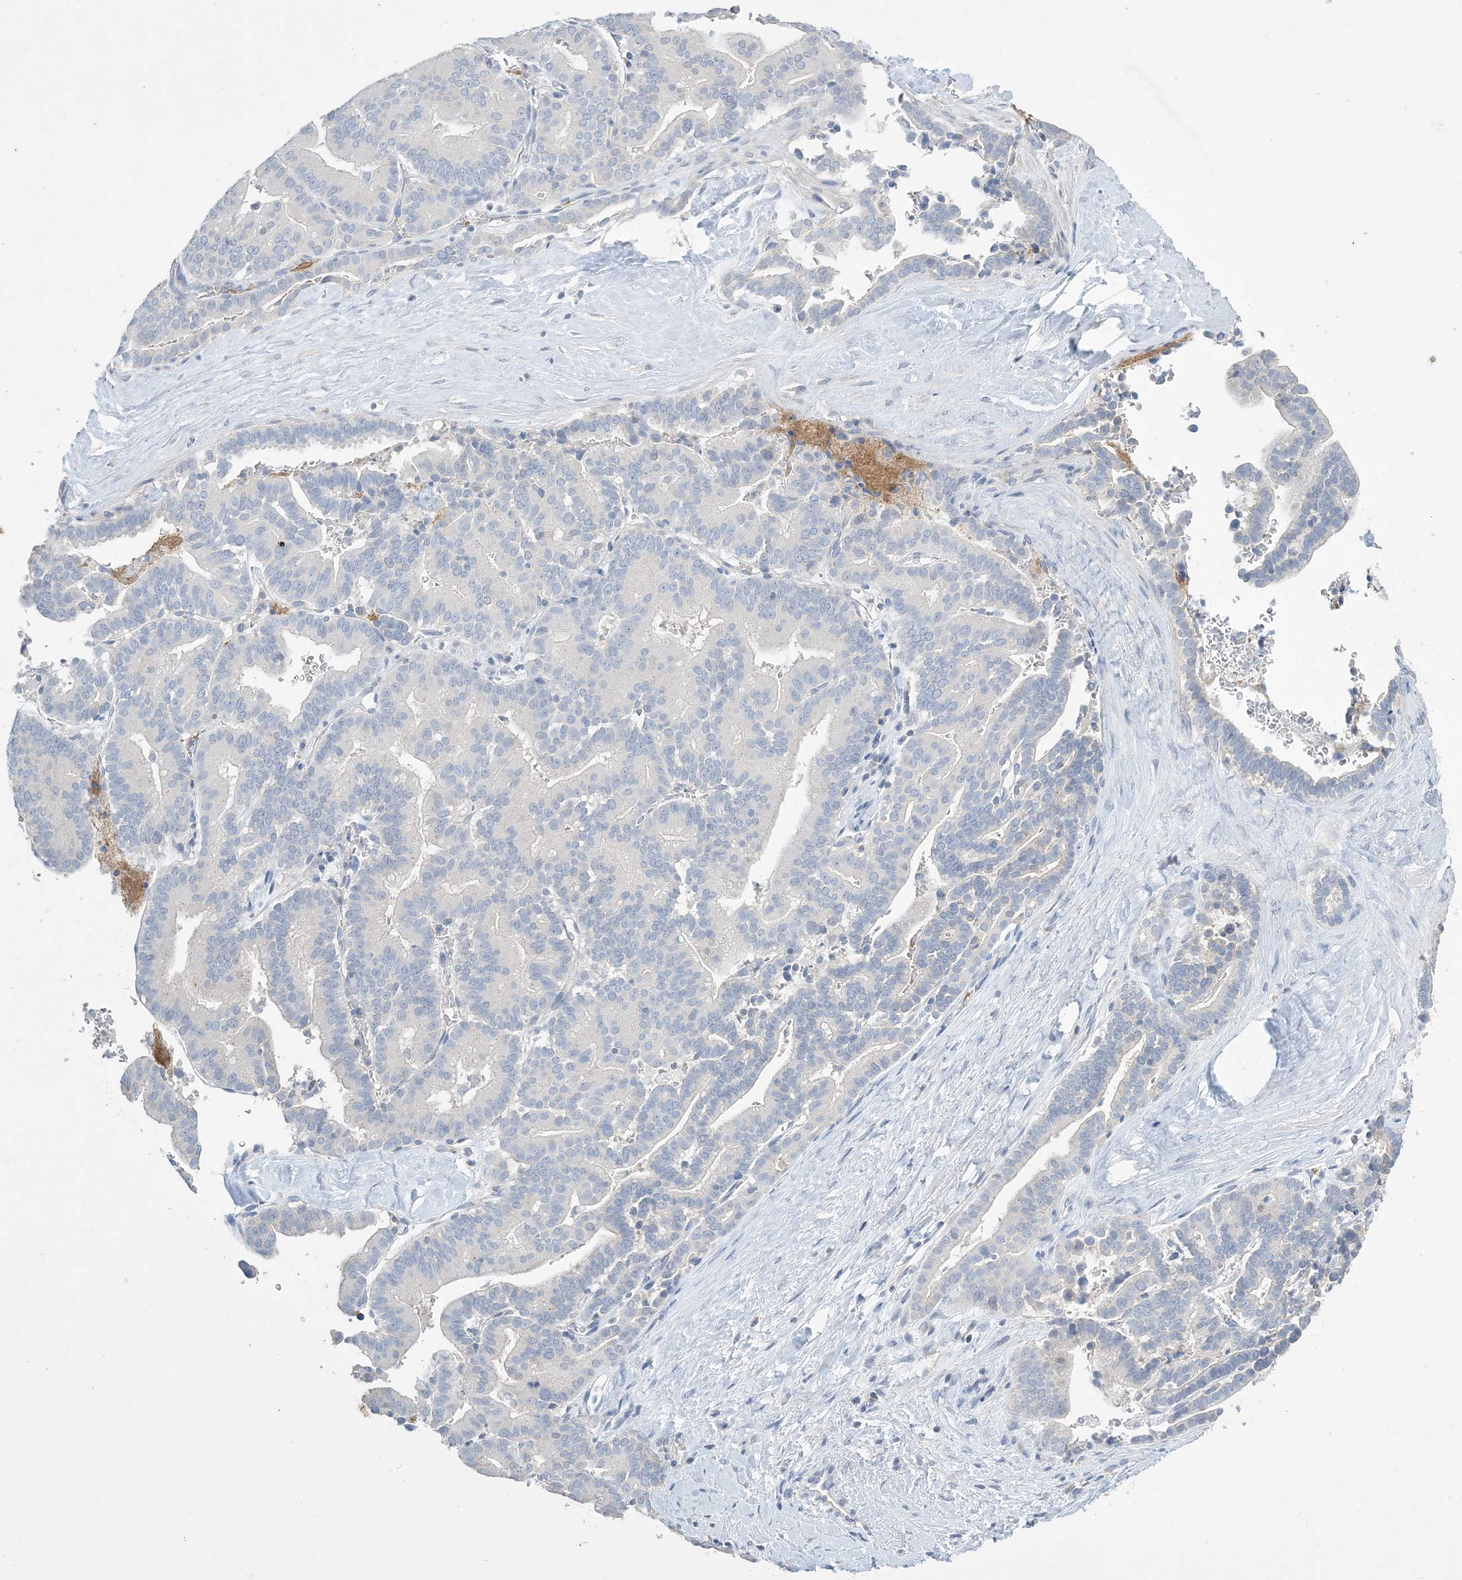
{"staining": {"intensity": "negative", "quantity": "none", "location": "none"}, "tissue": "liver cancer", "cell_type": "Tumor cells", "image_type": "cancer", "snomed": [{"axis": "morphology", "description": "Cholangiocarcinoma"}, {"axis": "topography", "description": "Liver"}], "caption": "This is a micrograph of immunohistochemistry staining of liver cancer, which shows no expression in tumor cells. Nuclei are stained in blue.", "gene": "KPRP", "patient": {"sex": "female", "age": 75}}